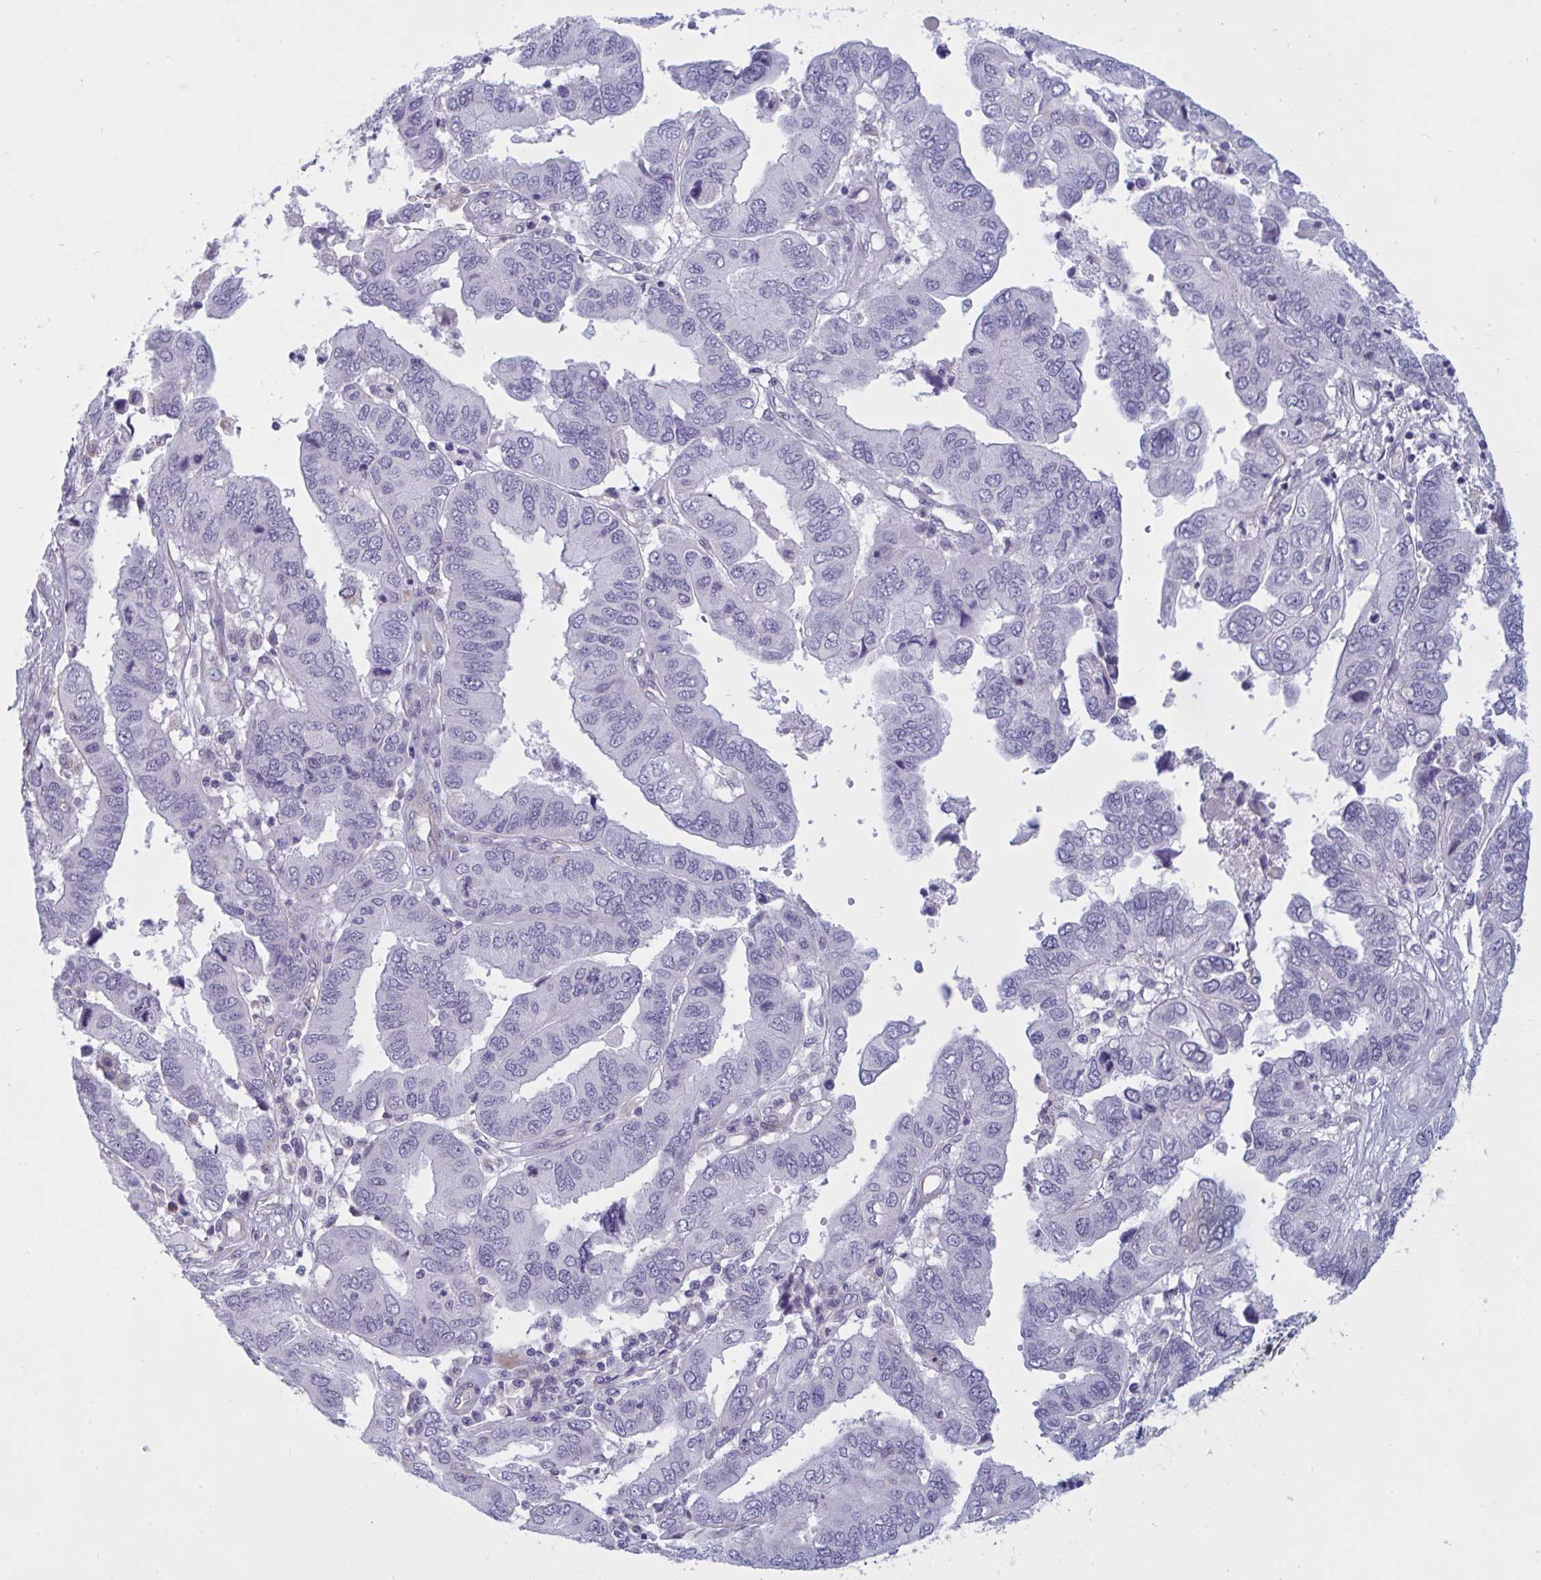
{"staining": {"intensity": "negative", "quantity": "none", "location": "none"}, "tissue": "ovarian cancer", "cell_type": "Tumor cells", "image_type": "cancer", "snomed": [{"axis": "morphology", "description": "Cystadenocarcinoma, serous, NOS"}, {"axis": "topography", "description": "Ovary"}], "caption": "Serous cystadenocarcinoma (ovarian) was stained to show a protein in brown. There is no significant expression in tumor cells.", "gene": "OR1L3", "patient": {"sex": "female", "age": 79}}